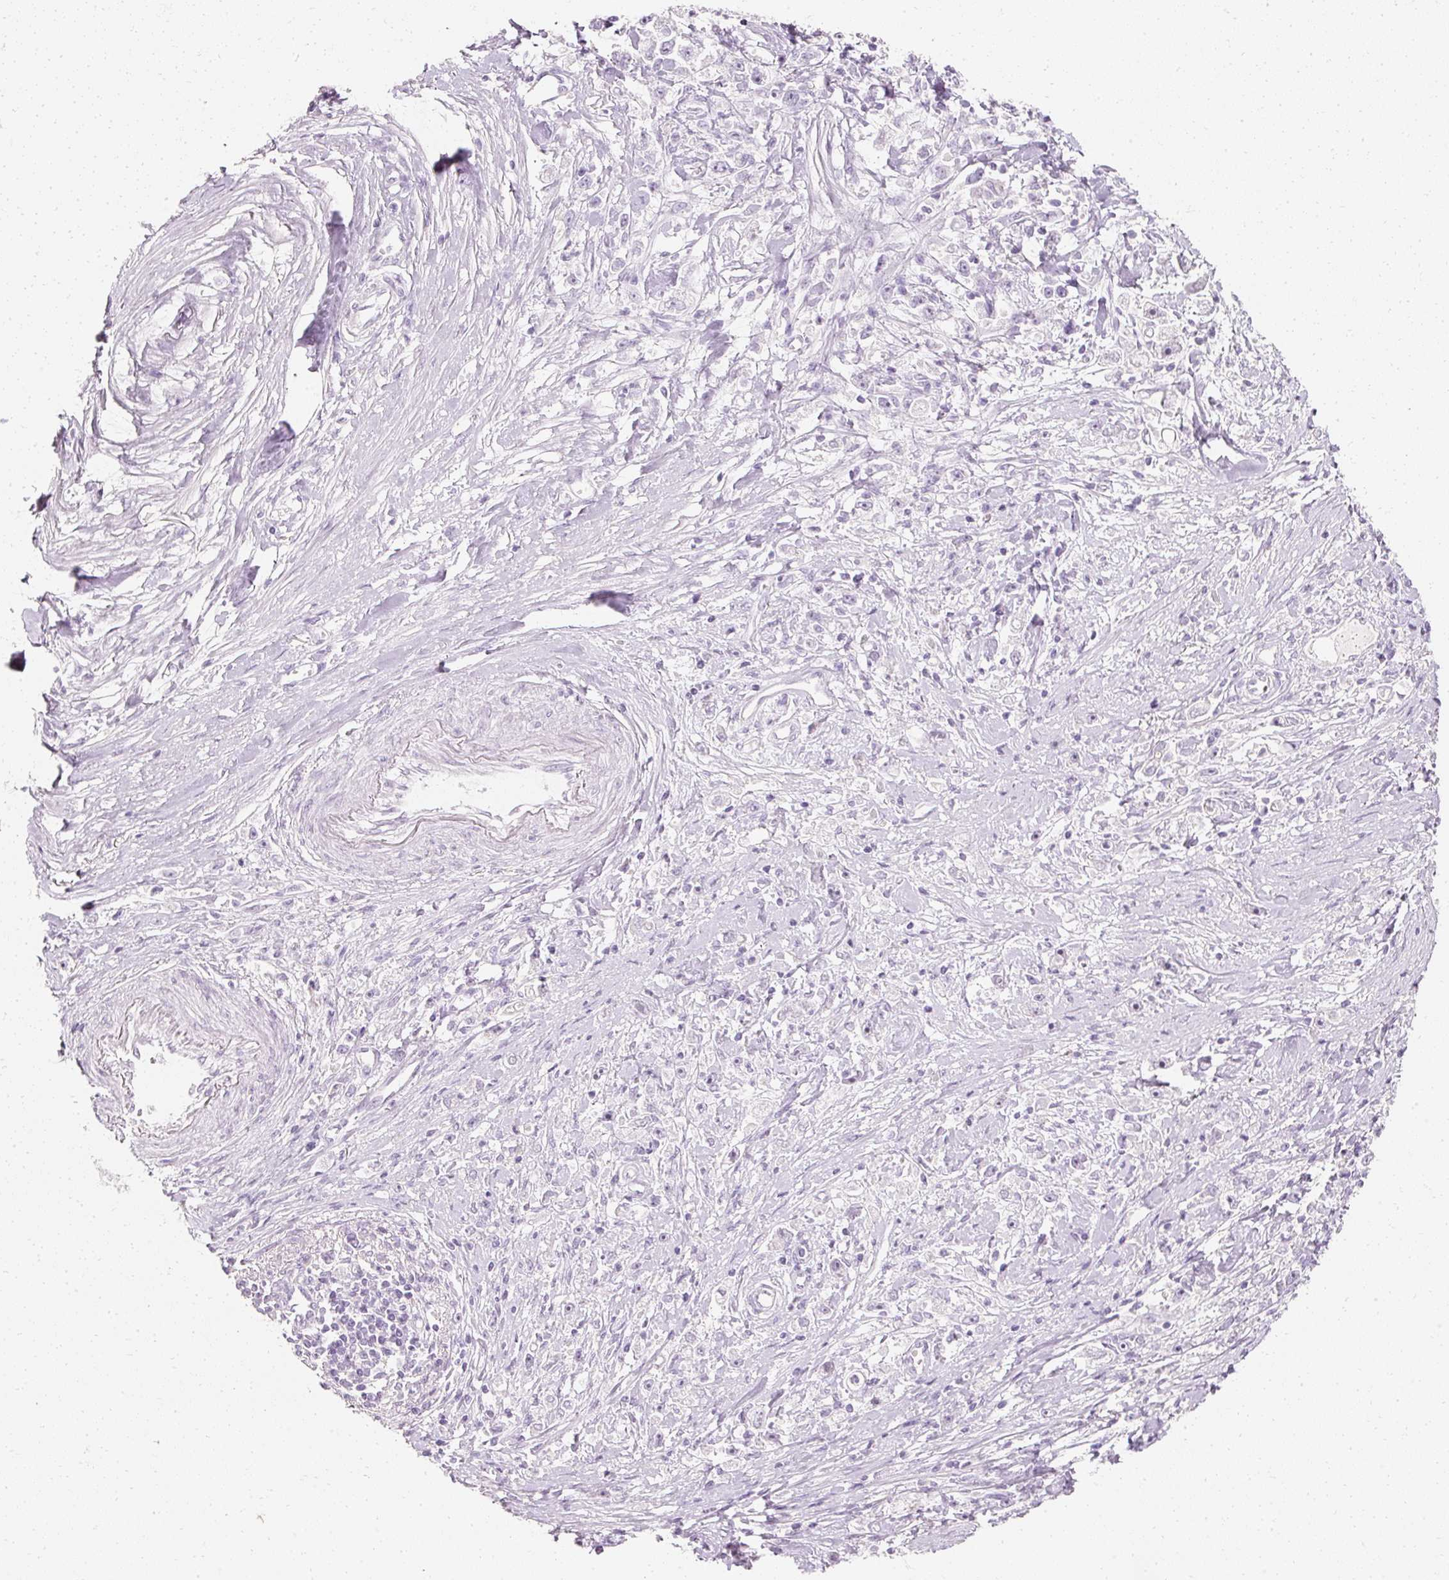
{"staining": {"intensity": "negative", "quantity": "none", "location": "none"}, "tissue": "stomach cancer", "cell_type": "Tumor cells", "image_type": "cancer", "snomed": [{"axis": "morphology", "description": "Adenocarcinoma, NOS"}, {"axis": "topography", "description": "Stomach"}], "caption": "Immunohistochemistry photomicrograph of human adenocarcinoma (stomach) stained for a protein (brown), which exhibits no staining in tumor cells.", "gene": "ELAVL3", "patient": {"sex": "female", "age": 59}}